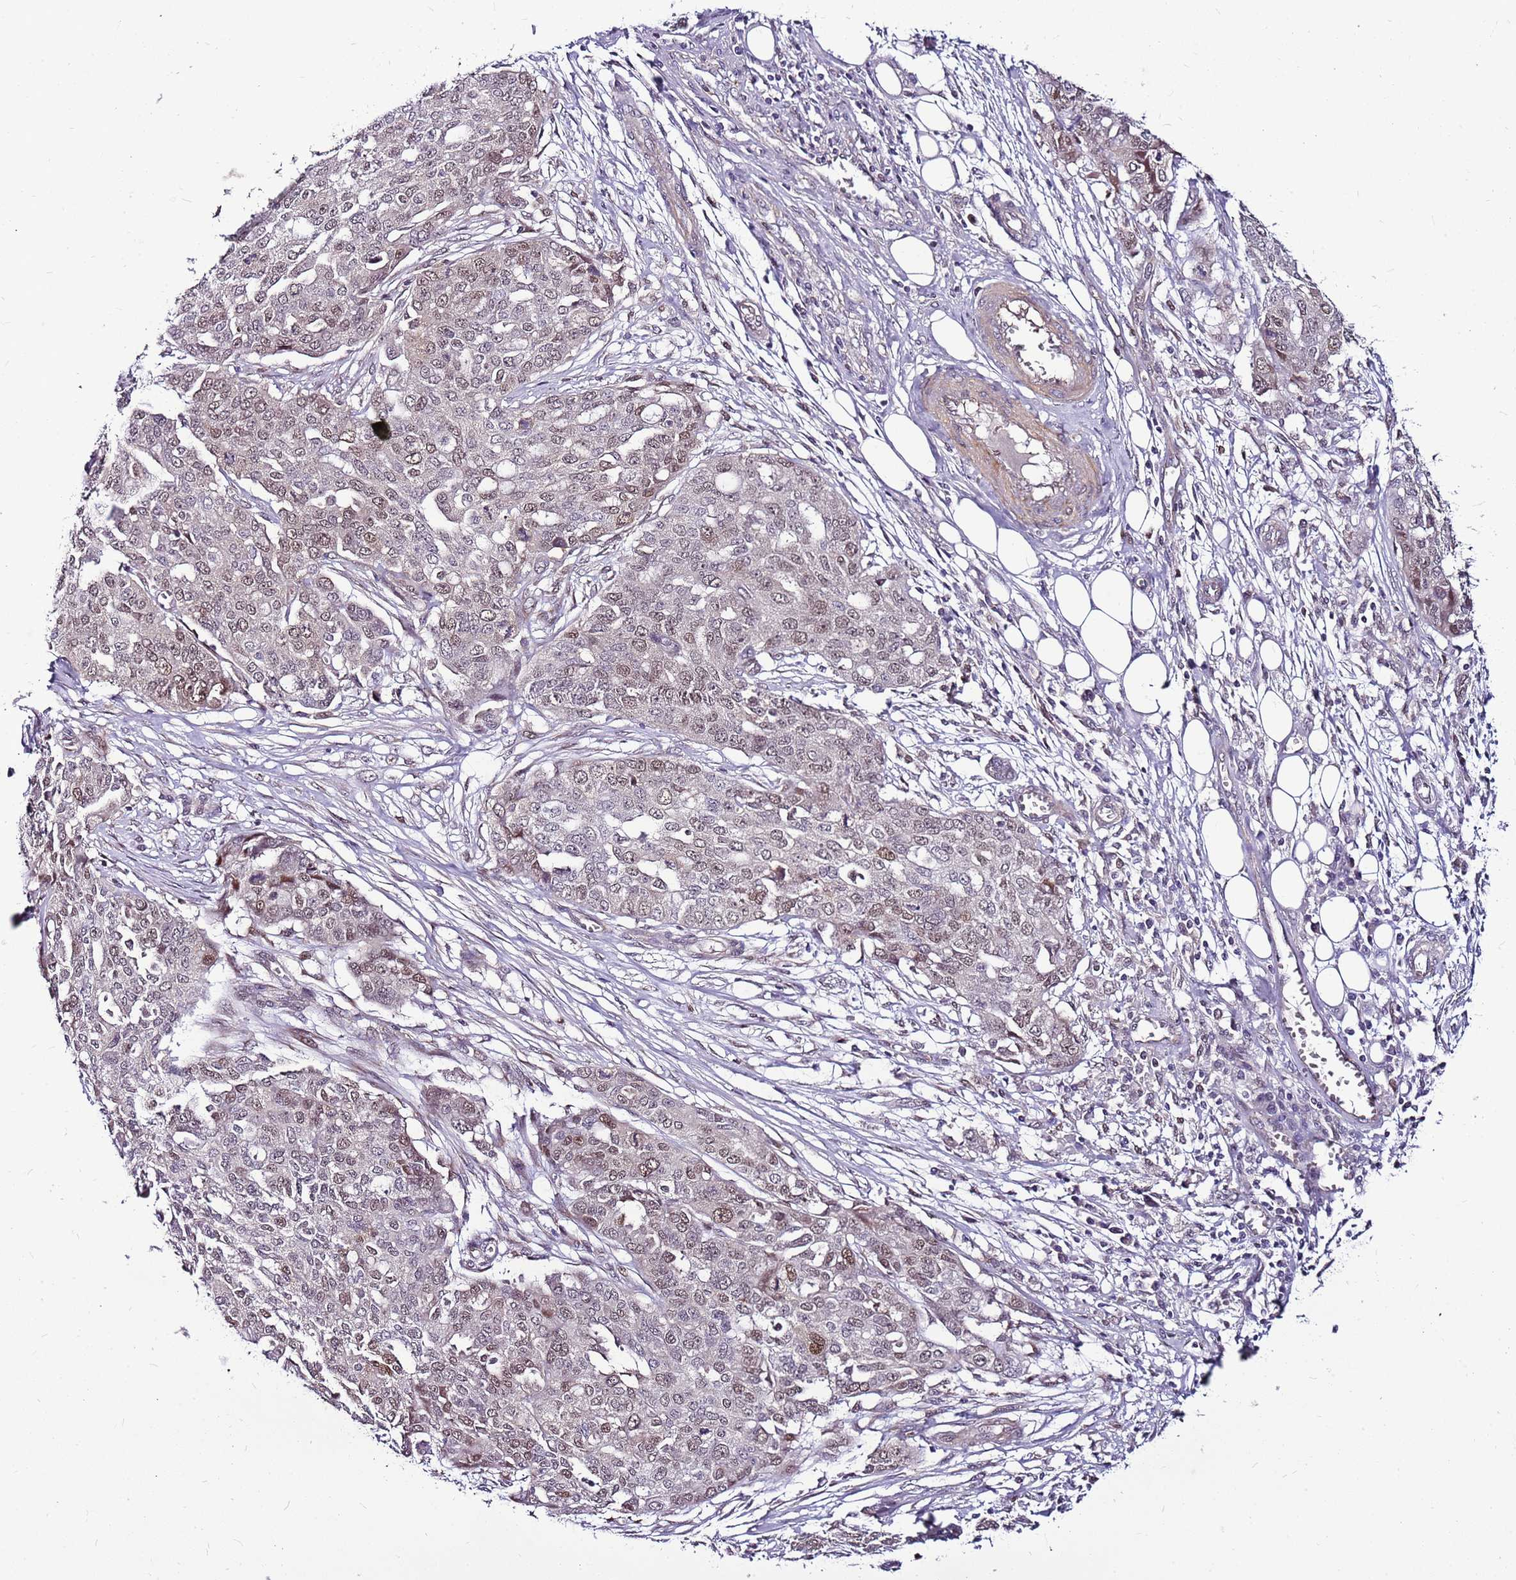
{"staining": {"intensity": "weak", "quantity": "25%-75%", "location": "nuclear"}, "tissue": "ovarian cancer", "cell_type": "Tumor cells", "image_type": "cancer", "snomed": [{"axis": "morphology", "description": "Cystadenocarcinoma, serous, NOS"}, {"axis": "topography", "description": "Soft tissue"}, {"axis": "topography", "description": "Ovary"}], "caption": "This is an image of IHC staining of serous cystadenocarcinoma (ovarian), which shows weak expression in the nuclear of tumor cells.", "gene": "POLE3", "patient": {"sex": "female", "age": 57}}